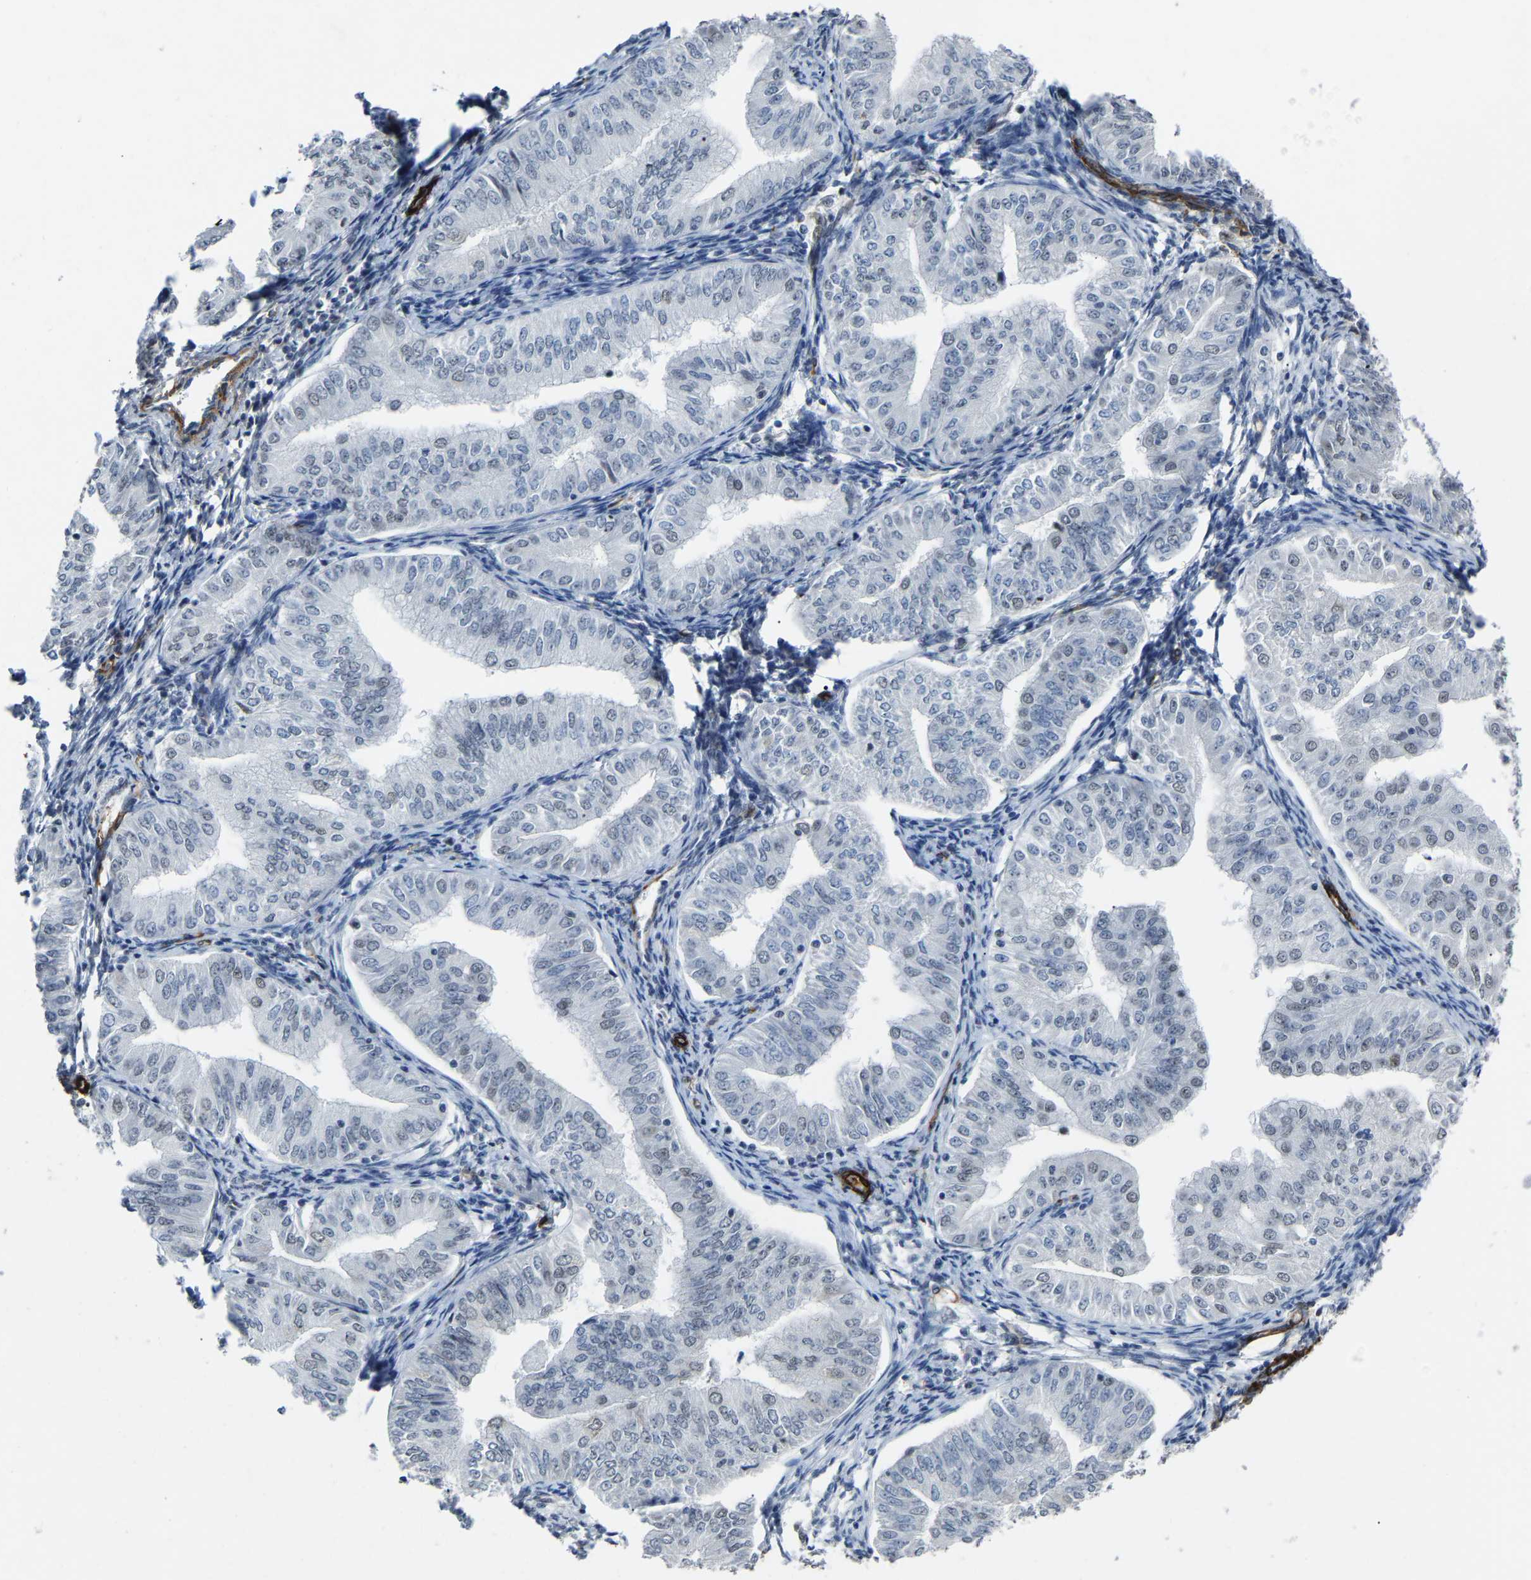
{"staining": {"intensity": "weak", "quantity": "<25%", "location": "nuclear"}, "tissue": "endometrial cancer", "cell_type": "Tumor cells", "image_type": "cancer", "snomed": [{"axis": "morphology", "description": "Normal tissue, NOS"}, {"axis": "morphology", "description": "Adenocarcinoma, NOS"}, {"axis": "topography", "description": "Endometrium"}], "caption": "Immunohistochemistry (IHC) photomicrograph of adenocarcinoma (endometrial) stained for a protein (brown), which shows no staining in tumor cells.", "gene": "DDX5", "patient": {"sex": "female", "age": 53}}